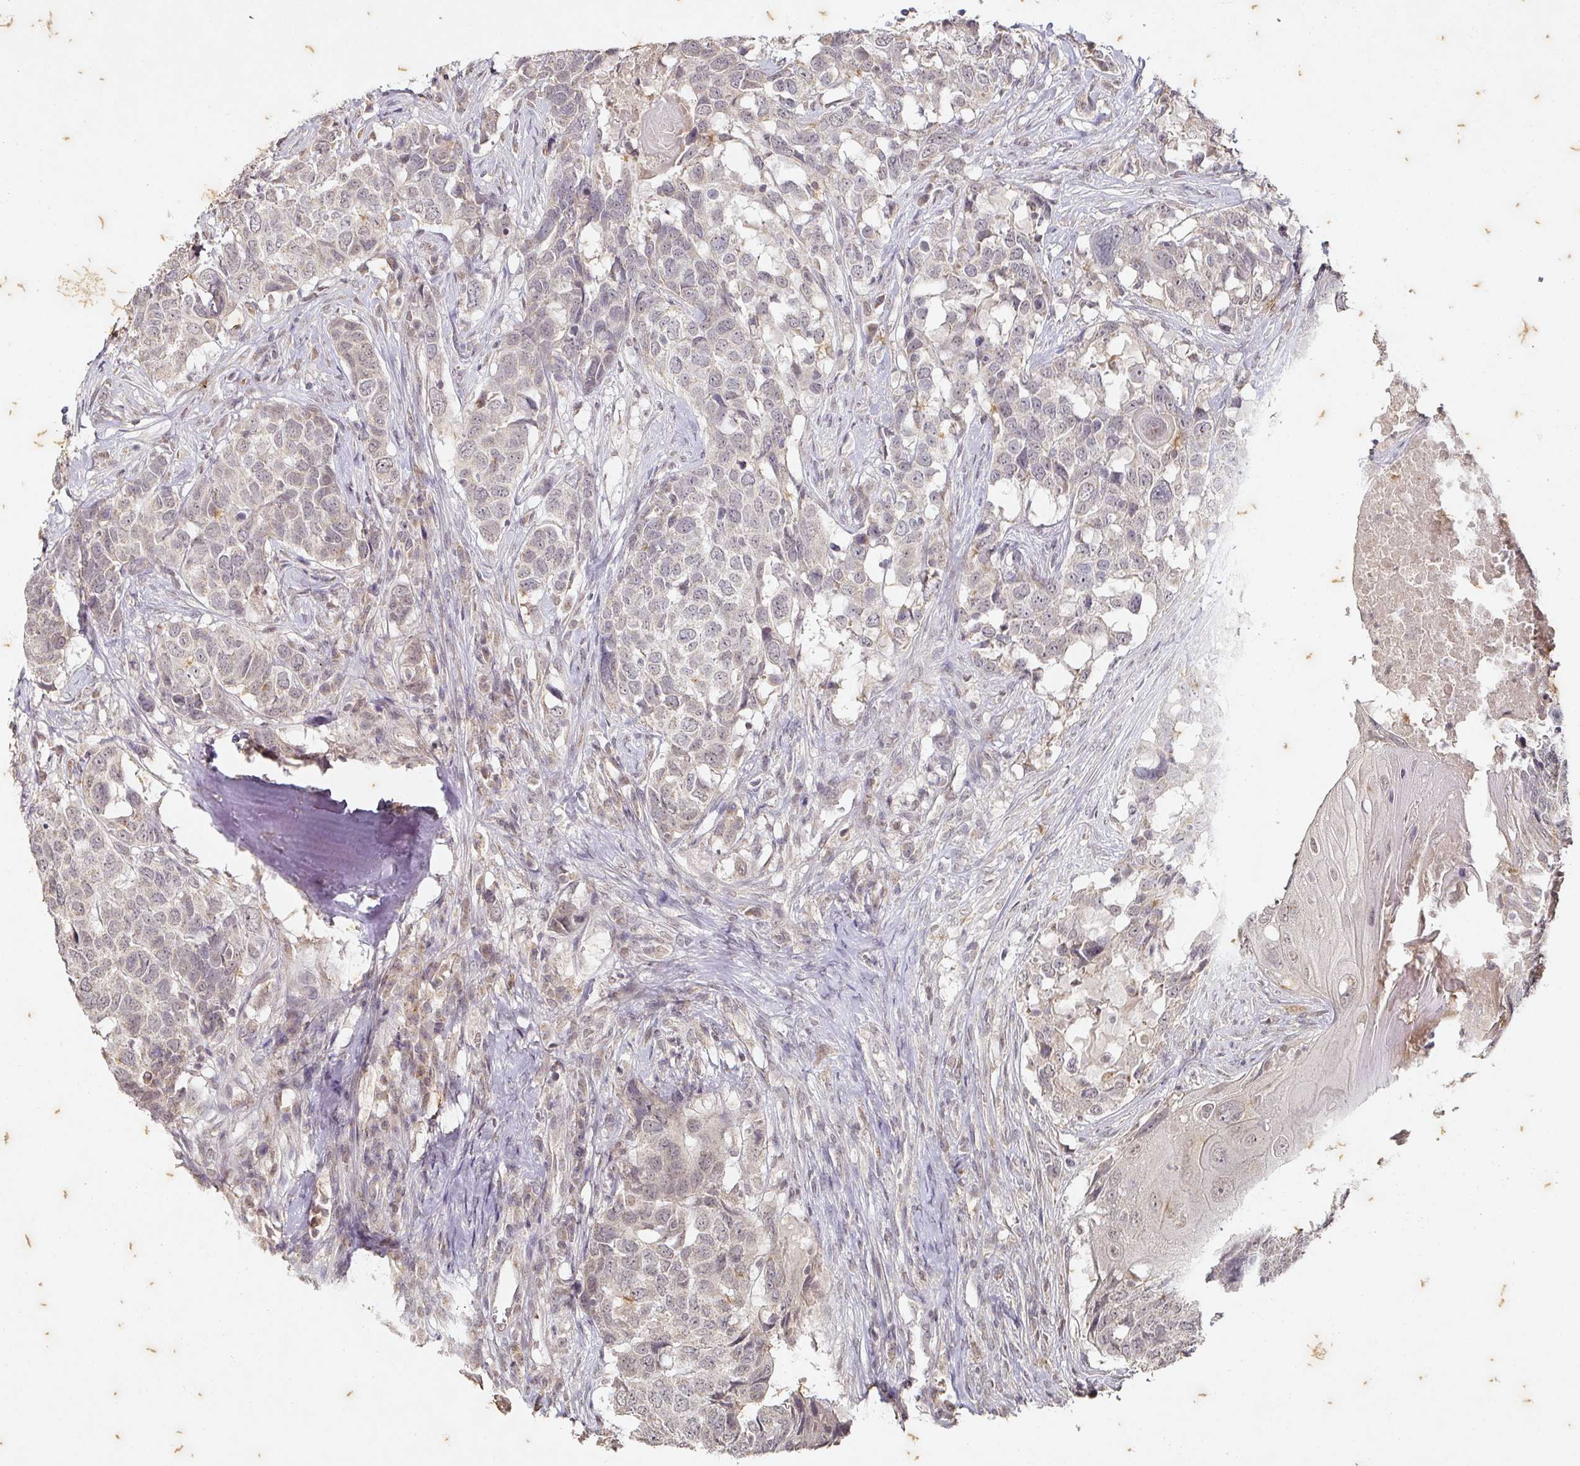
{"staining": {"intensity": "negative", "quantity": "none", "location": "none"}, "tissue": "head and neck cancer", "cell_type": "Tumor cells", "image_type": "cancer", "snomed": [{"axis": "morphology", "description": "Squamous cell carcinoma, NOS"}, {"axis": "topography", "description": "Head-Neck"}], "caption": "Head and neck cancer was stained to show a protein in brown. There is no significant expression in tumor cells.", "gene": "CAPN5", "patient": {"sex": "male", "age": 66}}